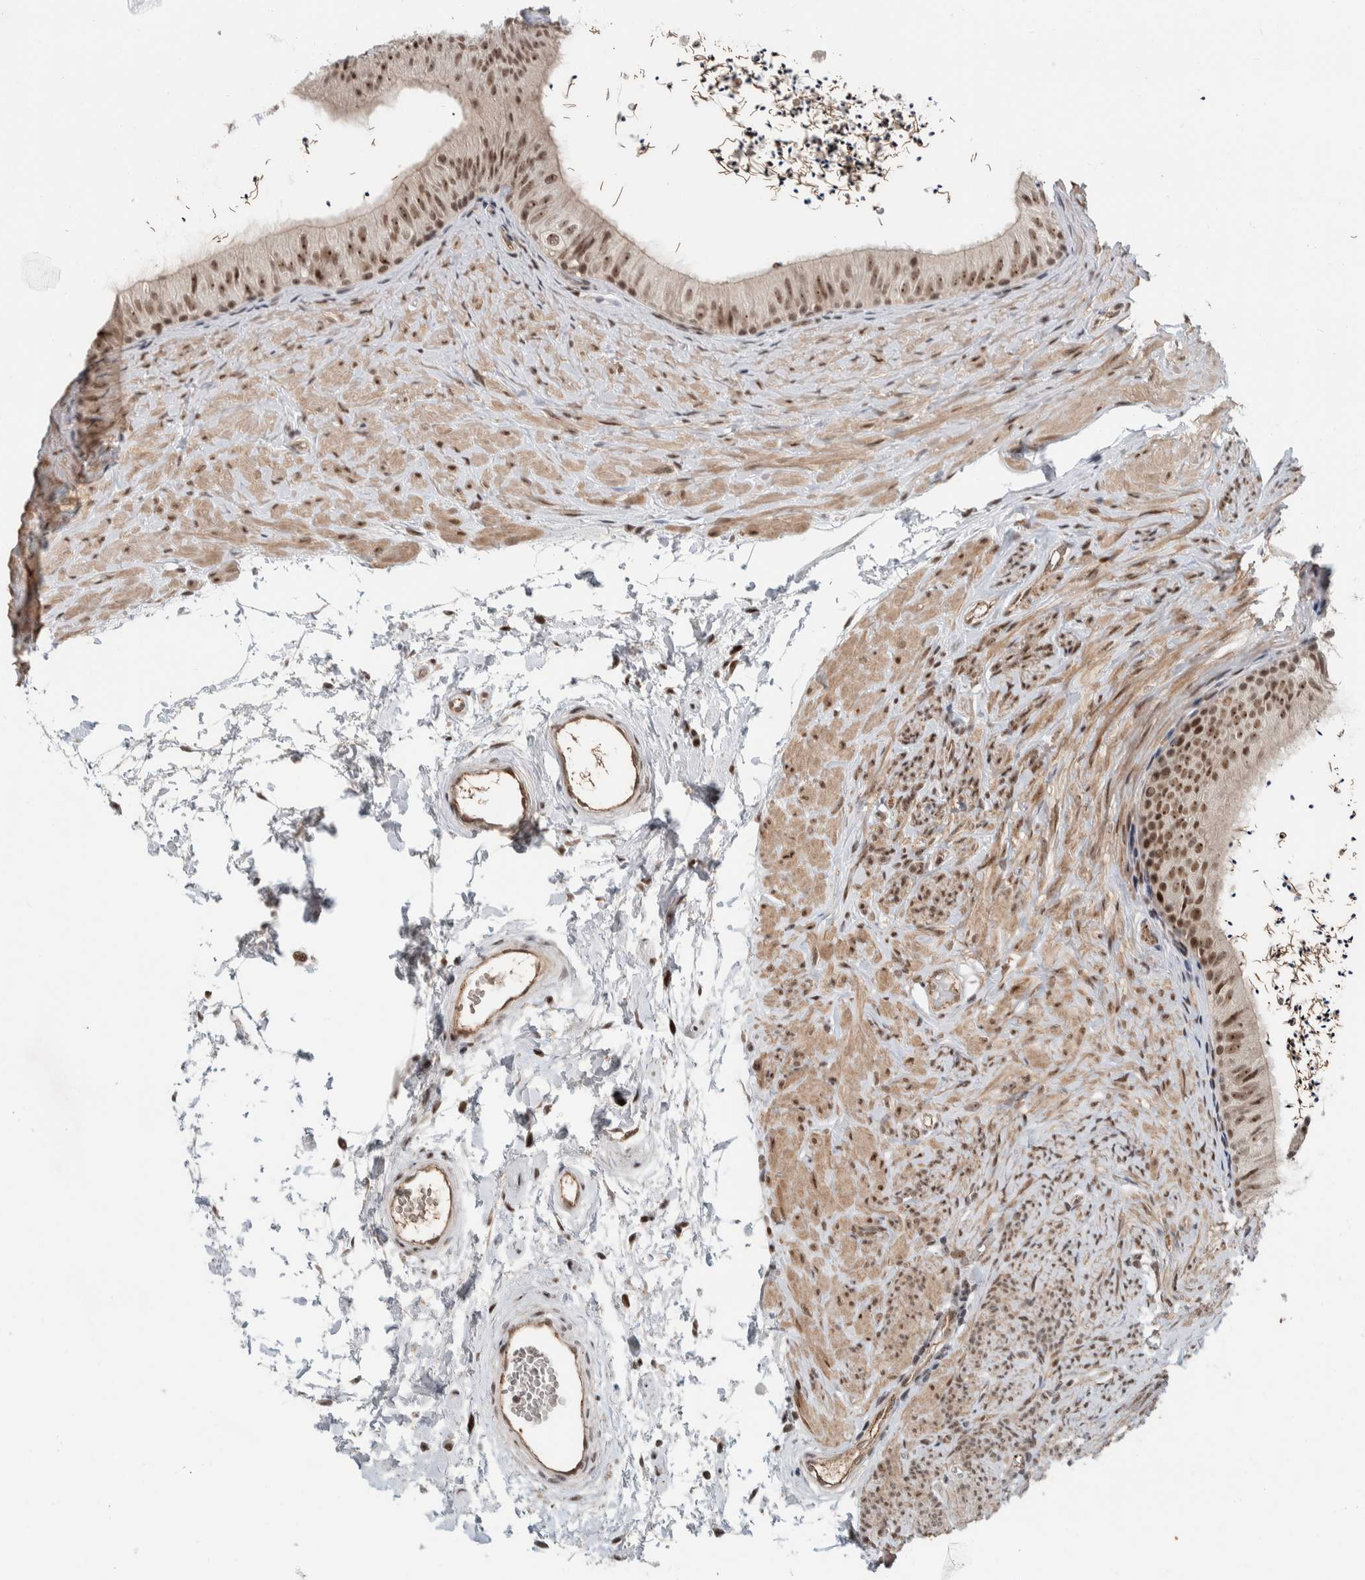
{"staining": {"intensity": "moderate", "quantity": ">75%", "location": "cytoplasmic/membranous,nuclear"}, "tissue": "epididymis", "cell_type": "Glandular cells", "image_type": "normal", "snomed": [{"axis": "morphology", "description": "Normal tissue, NOS"}, {"axis": "topography", "description": "Epididymis"}], "caption": "The histopathology image demonstrates immunohistochemical staining of unremarkable epididymis. There is moderate cytoplasmic/membranous,nuclear expression is present in about >75% of glandular cells. Using DAB (3,3'-diaminobenzidine) (brown) and hematoxylin (blue) stains, captured at high magnification using brightfield microscopy.", "gene": "ZFP91", "patient": {"sex": "male", "age": 56}}